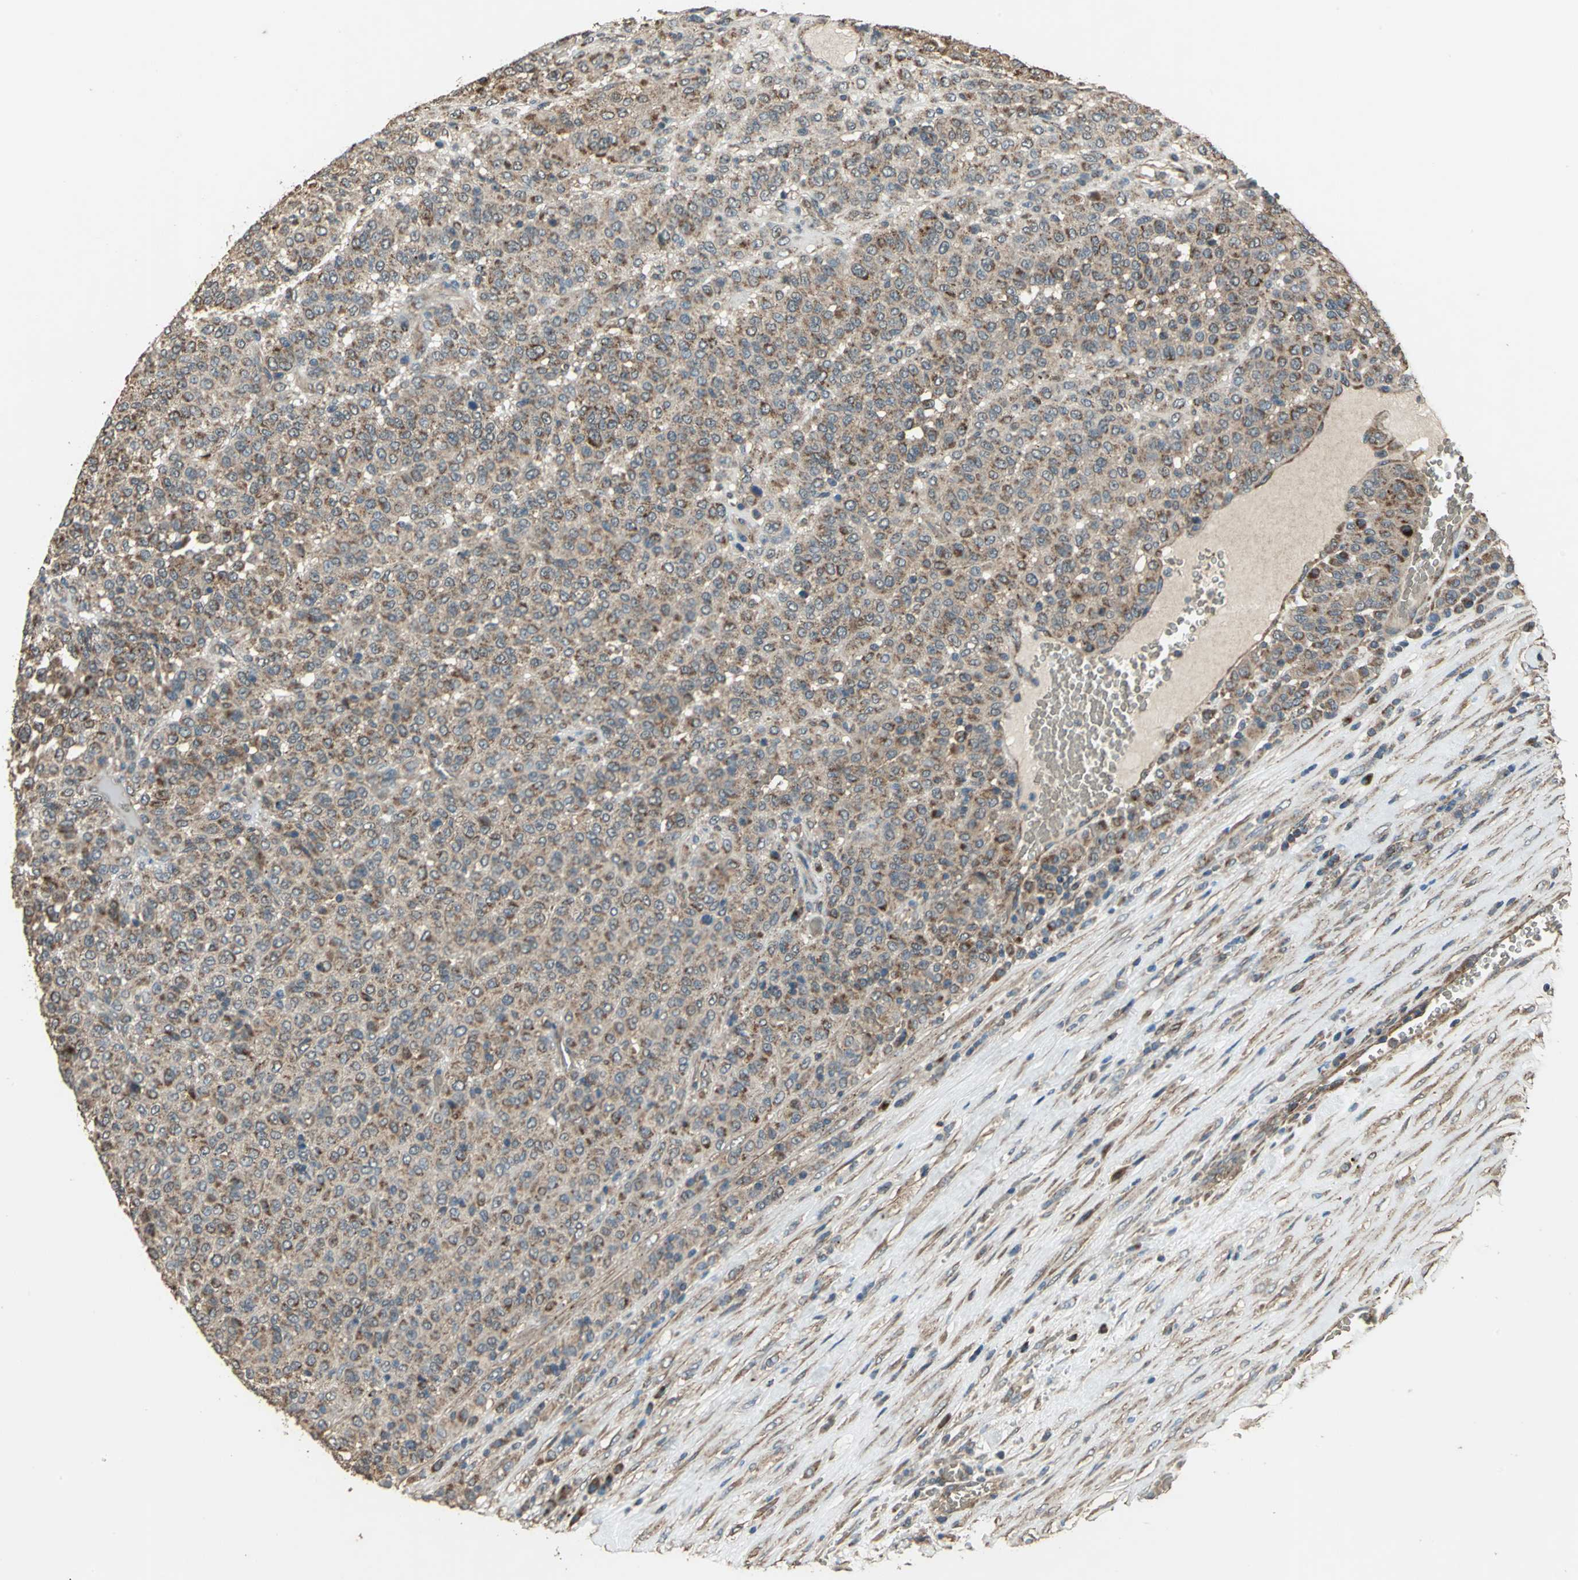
{"staining": {"intensity": "strong", "quantity": ">75%", "location": "cytoplasmic/membranous"}, "tissue": "melanoma", "cell_type": "Tumor cells", "image_type": "cancer", "snomed": [{"axis": "morphology", "description": "Malignant melanoma, Metastatic site"}, {"axis": "topography", "description": "Pancreas"}], "caption": "Protein expression analysis of malignant melanoma (metastatic site) demonstrates strong cytoplasmic/membranous staining in about >75% of tumor cells.", "gene": "POLRMT", "patient": {"sex": "female", "age": 30}}